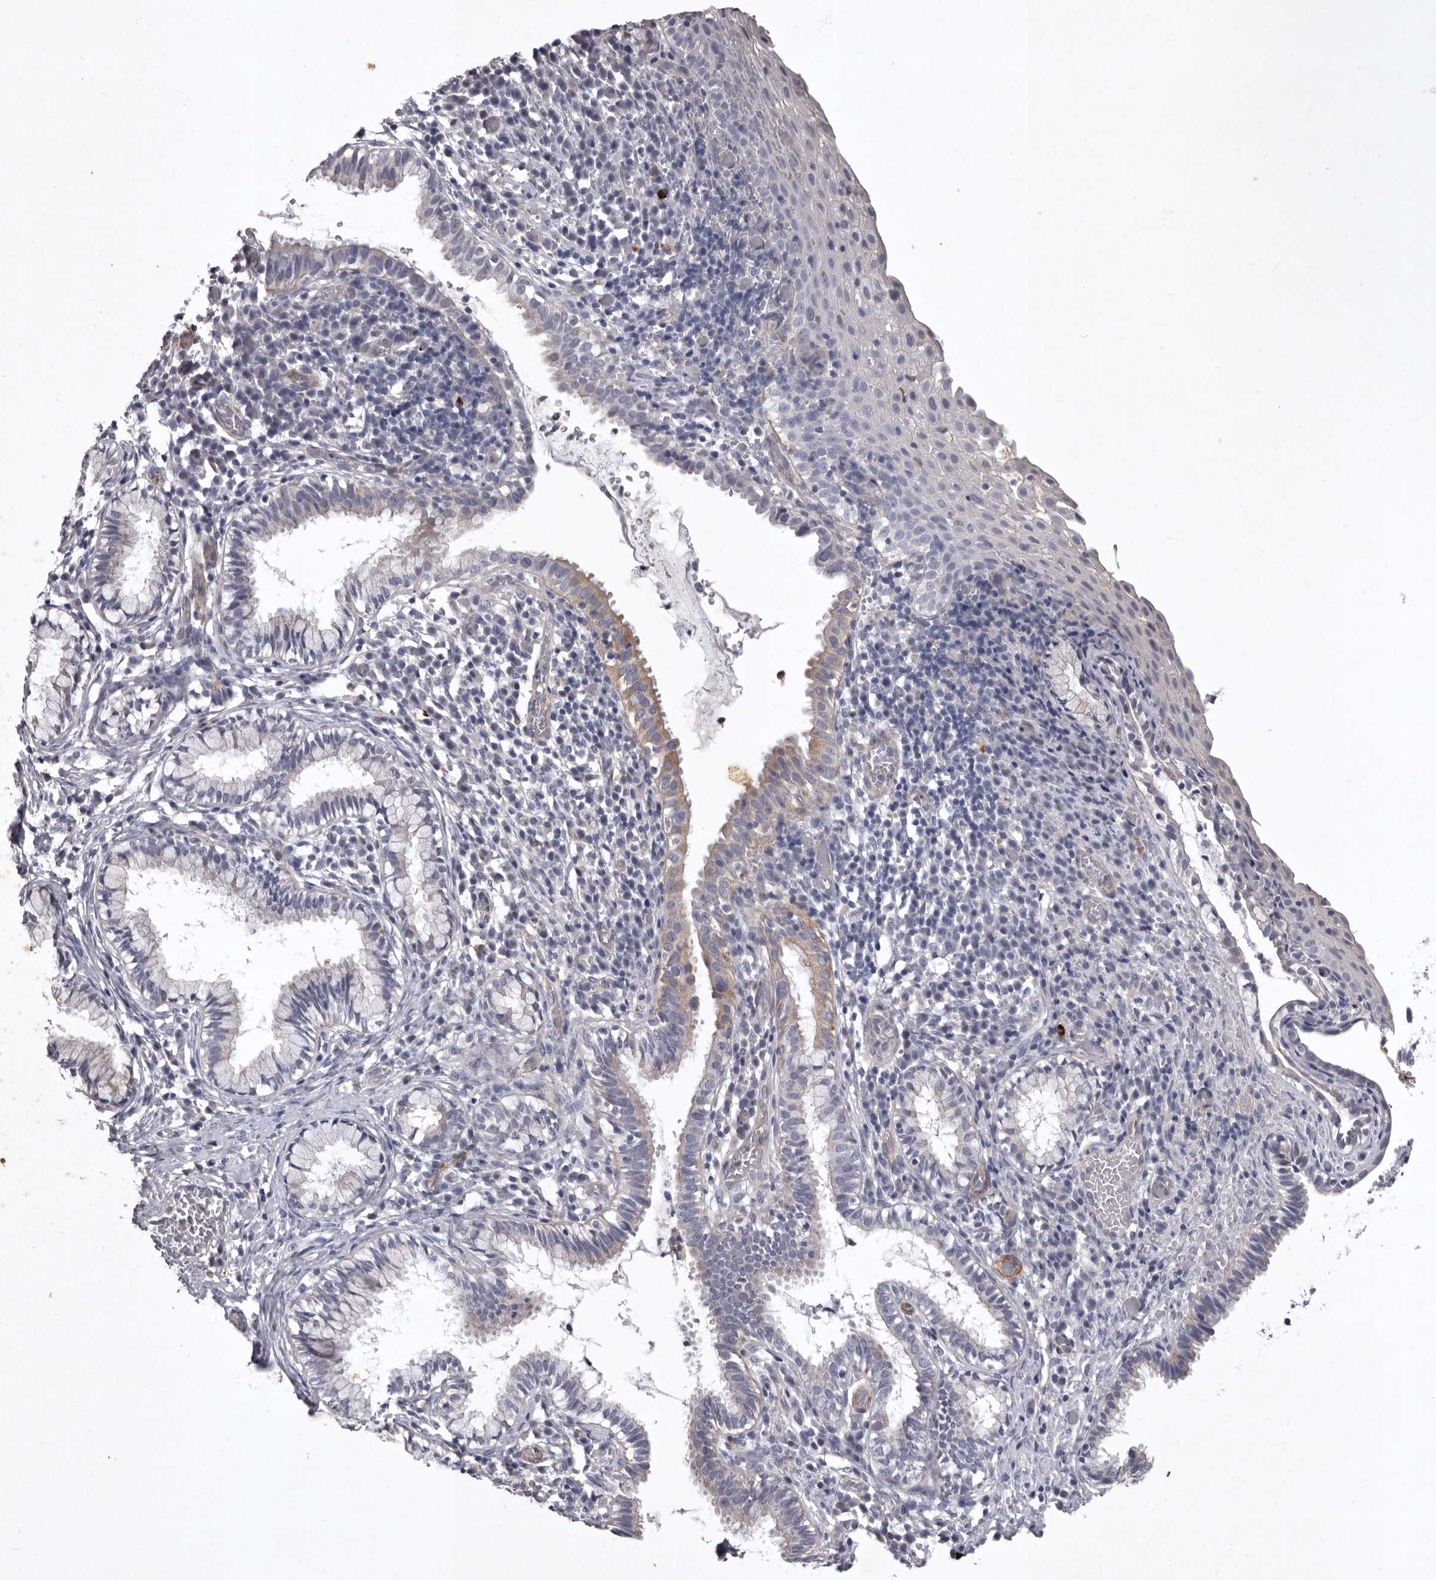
{"staining": {"intensity": "moderate", "quantity": "<25%", "location": "cytoplasmic/membranous"}, "tissue": "cervix", "cell_type": "Glandular cells", "image_type": "normal", "snomed": [{"axis": "morphology", "description": "Normal tissue, NOS"}, {"axis": "topography", "description": "Cervix"}], "caption": "Brown immunohistochemical staining in normal human cervix shows moderate cytoplasmic/membranous positivity in approximately <25% of glandular cells. The protein of interest is shown in brown color, while the nuclei are stained blue.", "gene": "NKAIN4", "patient": {"sex": "female", "age": 27}}